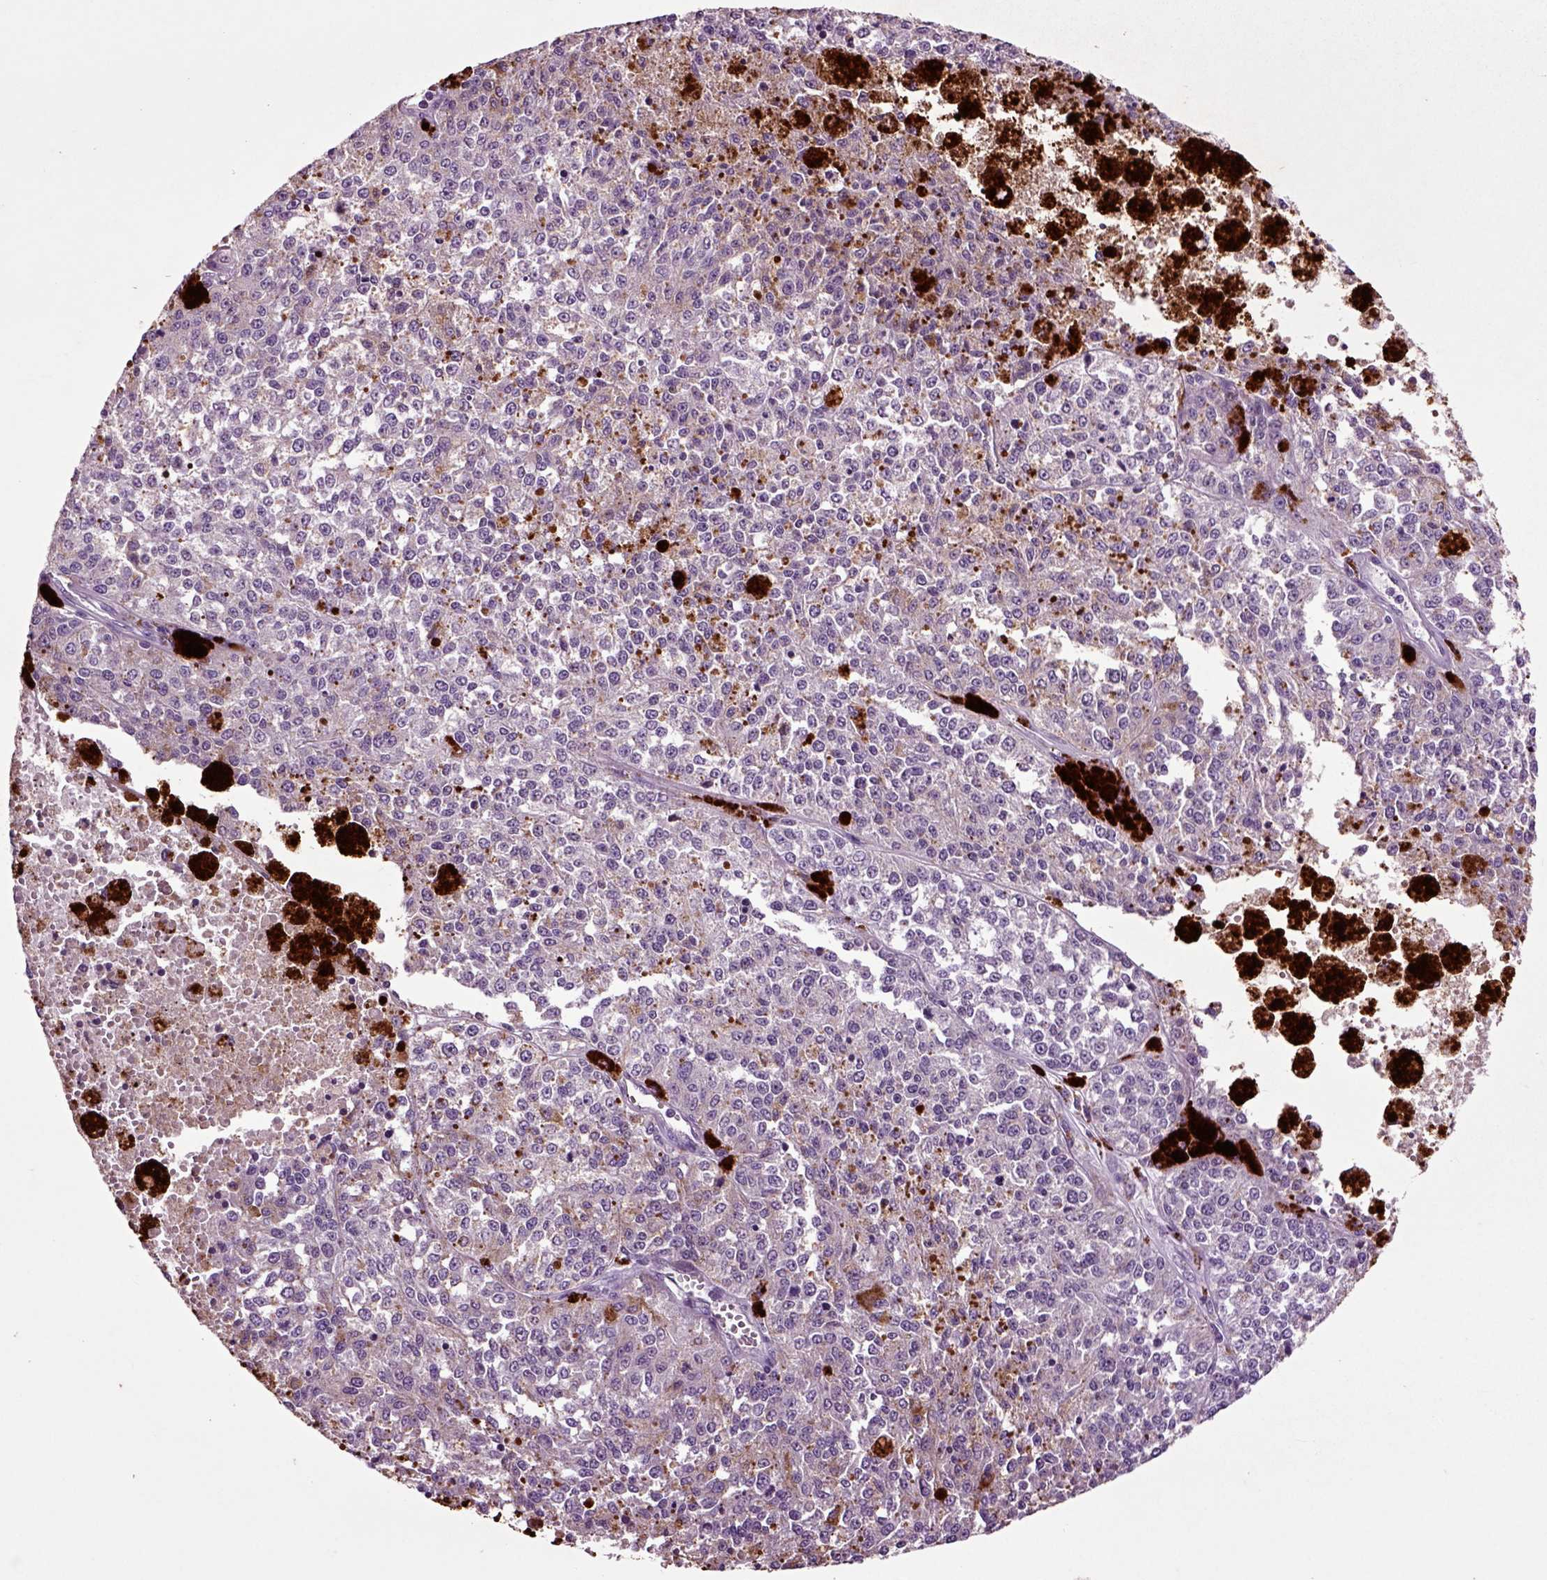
{"staining": {"intensity": "negative", "quantity": "none", "location": "none"}, "tissue": "melanoma", "cell_type": "Tumor cells", "image_type": "cancer", "snomed": [{"axis": "morphology", "description": "Malignant melanoma, Metastatic site"}, {"axis": "topography", "description": "Lymph node"}], "caption": "A micrograph of human melanoma is negative for staining in tumor cells.", "gene": "CRHR1", "patient": {"sex": "female", "age": 64}}